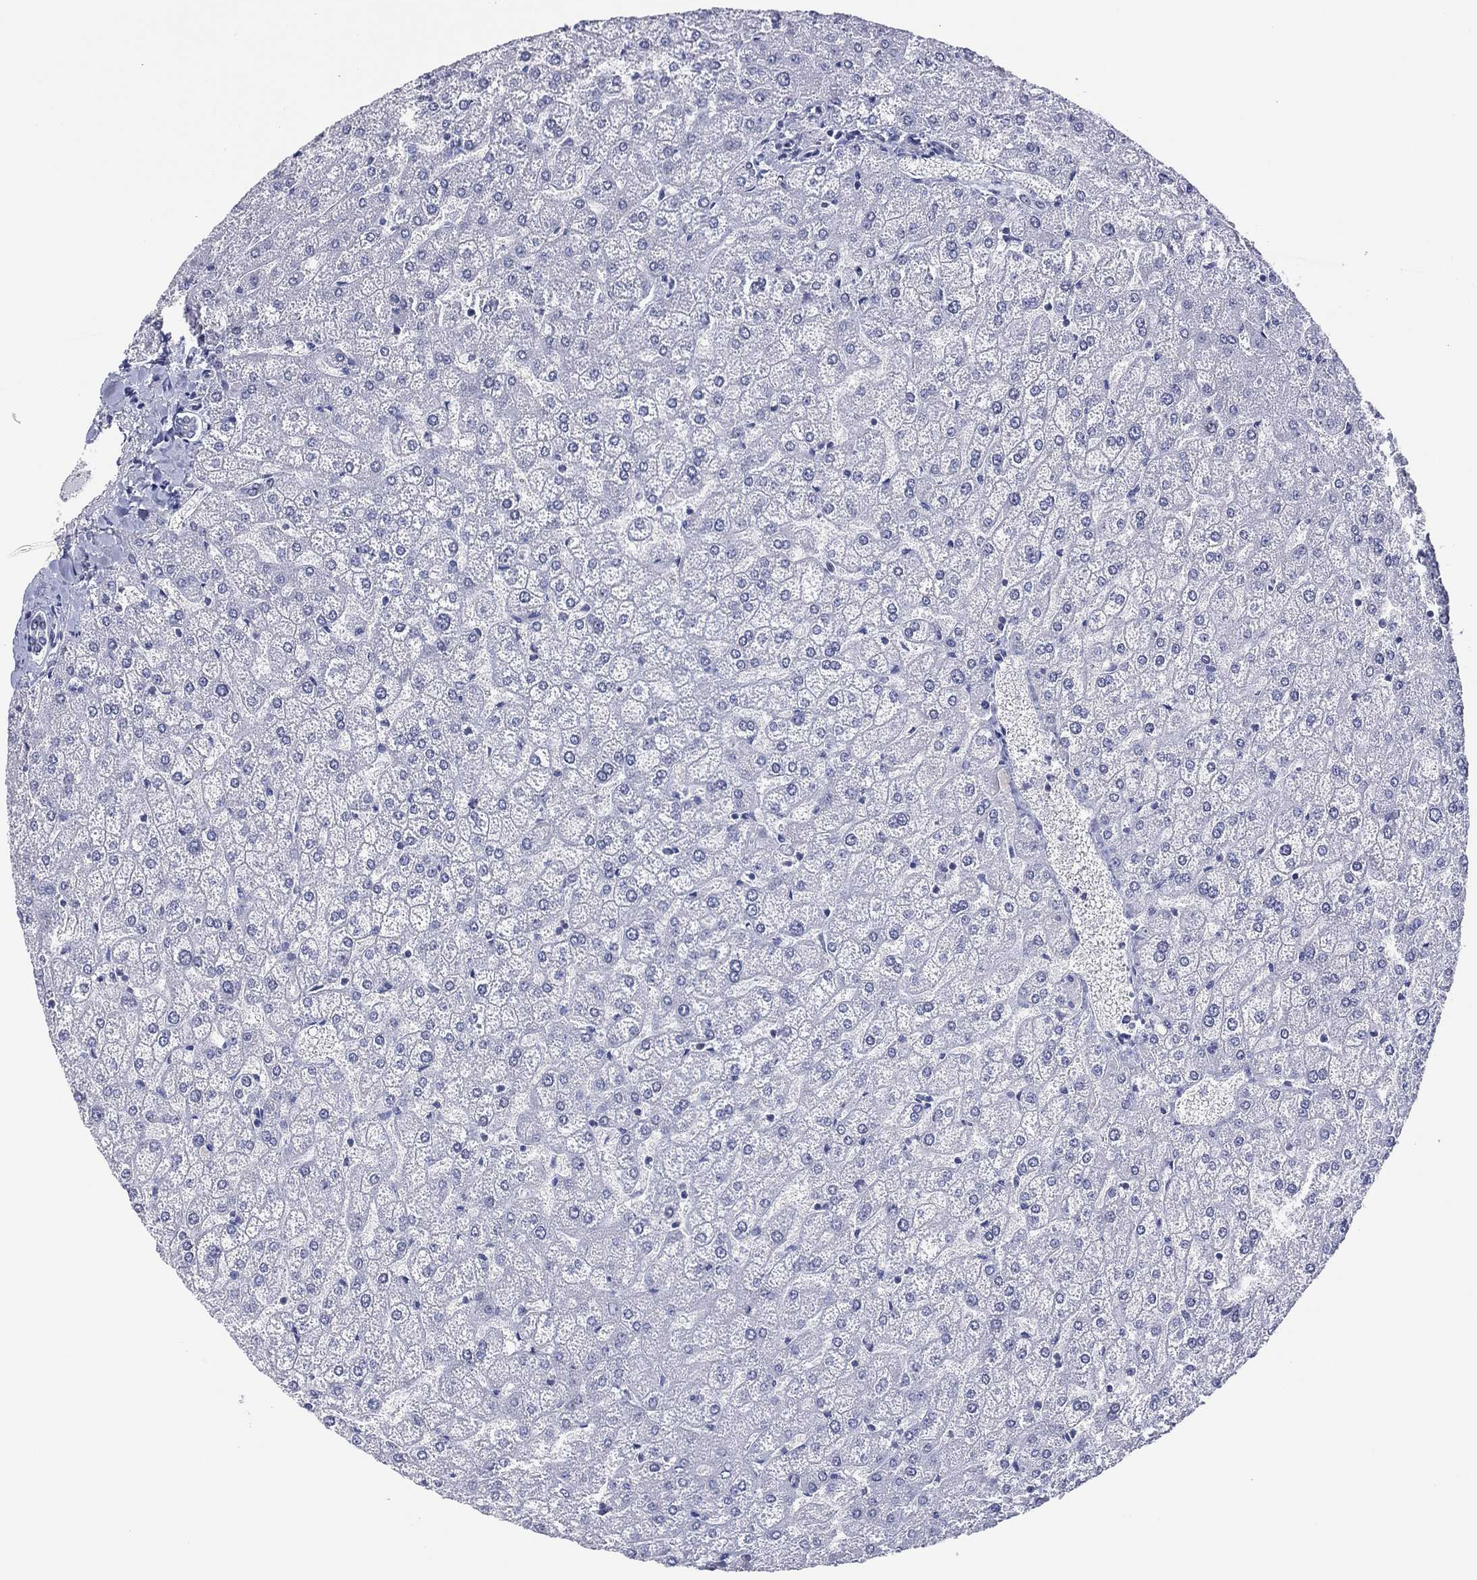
{"staining": {"intensity": "negative", "quantity": "none", "location": "none"}, "tissue": "liver", "cell_type": "Cholangiocytes", "image_type": "normal", "snomed": [{"axis": "morphology", "description": "Normal tissue, NOS"}, {"axis": "topography", "description": "Liver"}], "caption": "The micrograph demonstrates no staining of cholangiocytes in normal liver.", "gene": "UTF1", "patient": {"sex": "female", "age": 32}}